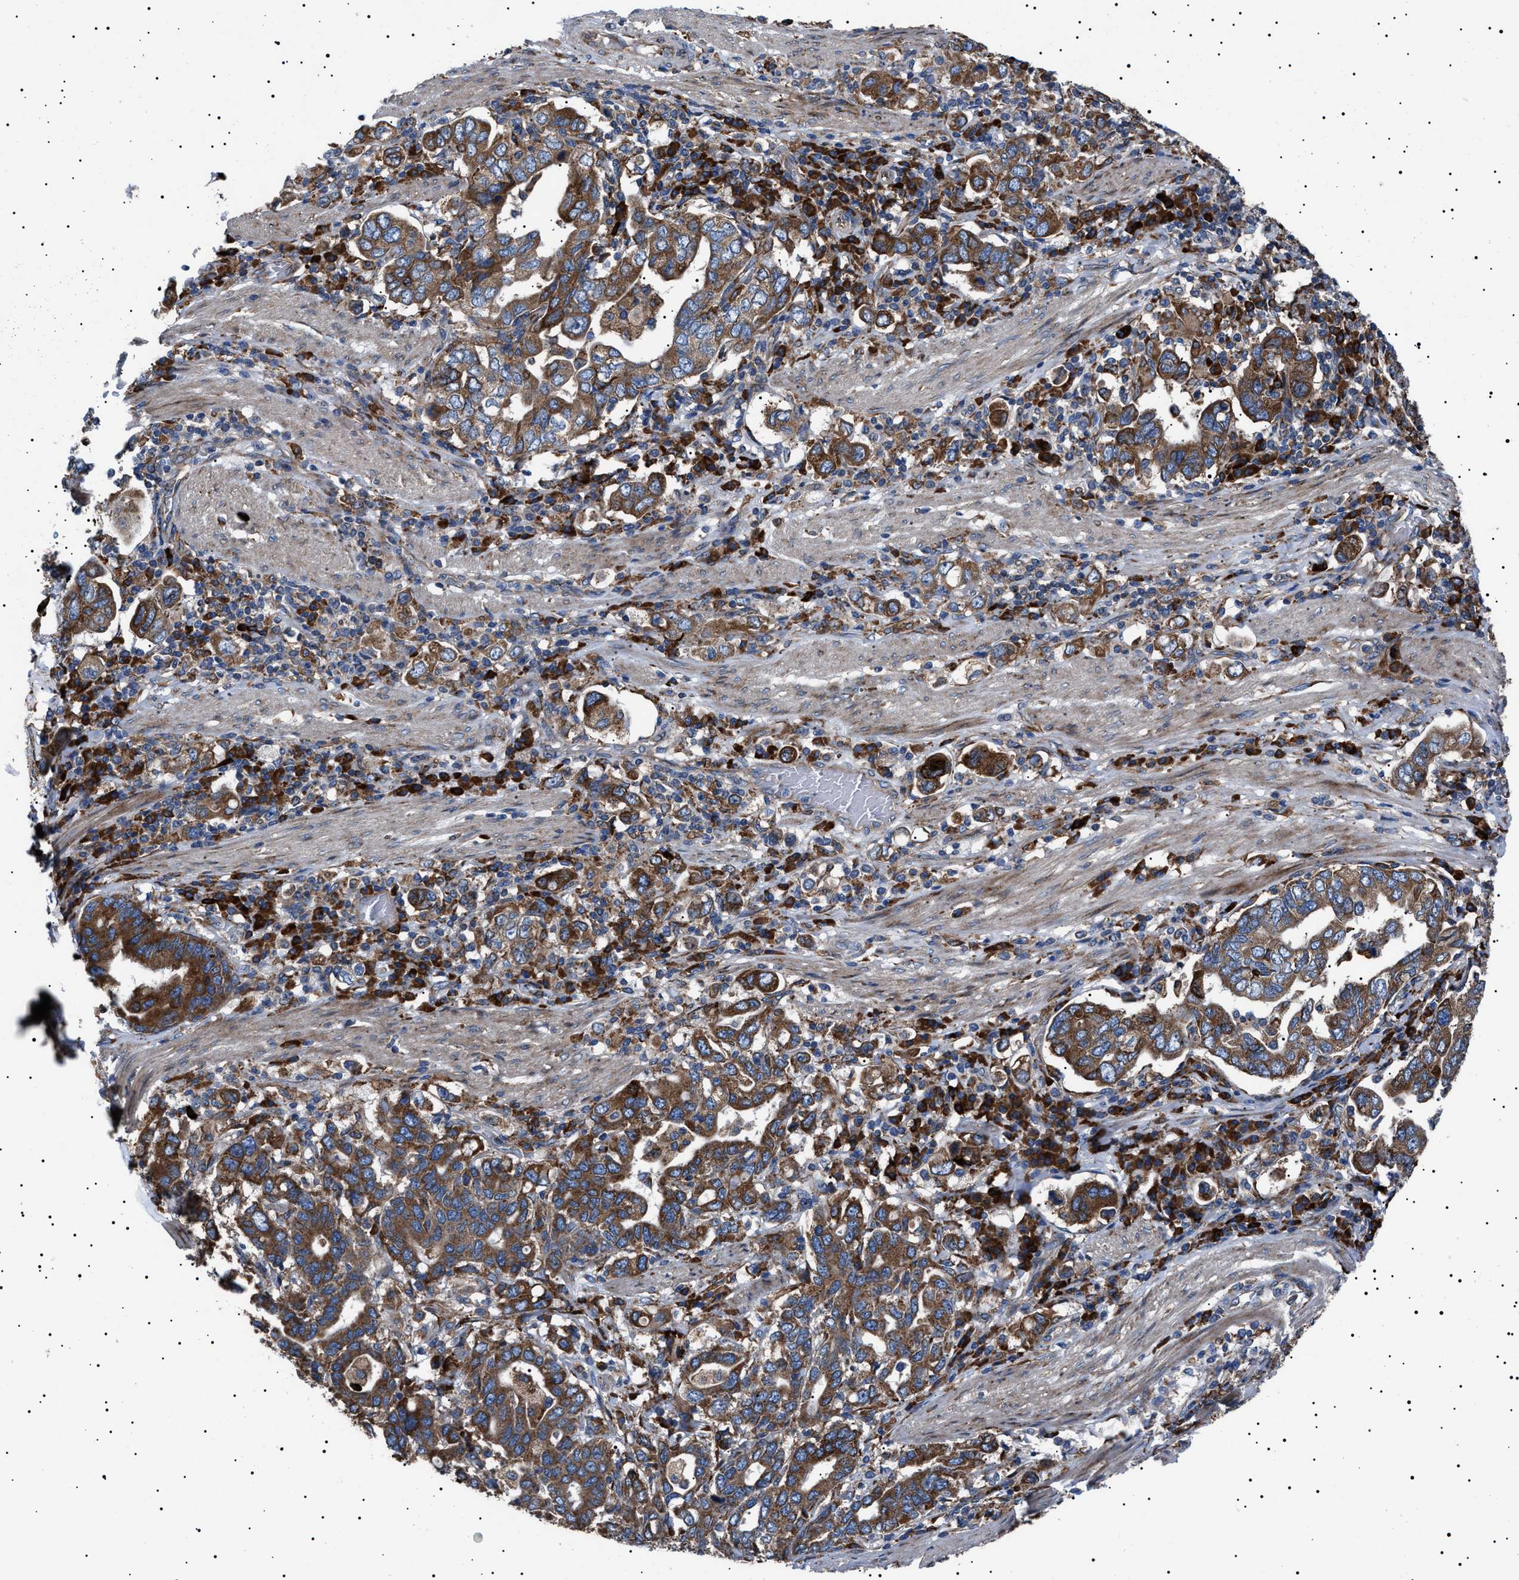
{"staining": {"intensity": "moderate", "quantity": ">75%", "location": "cytoplasmic/membranous"}, "tissue": "stomach cancer", "cell_type": "Tumor cells", "image_type": "cancer", "snomed": [{"axis": "morphology", "description": "Adenocarcinoma, NOS"}, {"axis": "topography", "description": "Stomach, upper"}], "caption": "The micrograph reveals staining of stomach adenocarcinoma, revealing moderate cytoplasmic/membranous protein positivity (brown color) within tumor cells. The staining was performed using DAB (3,3'-diaminobenzidine) to visualize the protein expression in brown, while the nuclei were stained in blue with hematoxylin (Magnification: 20x).", "gene": "TOP1MT", "patient": {"sex": "male", "age": 62}}